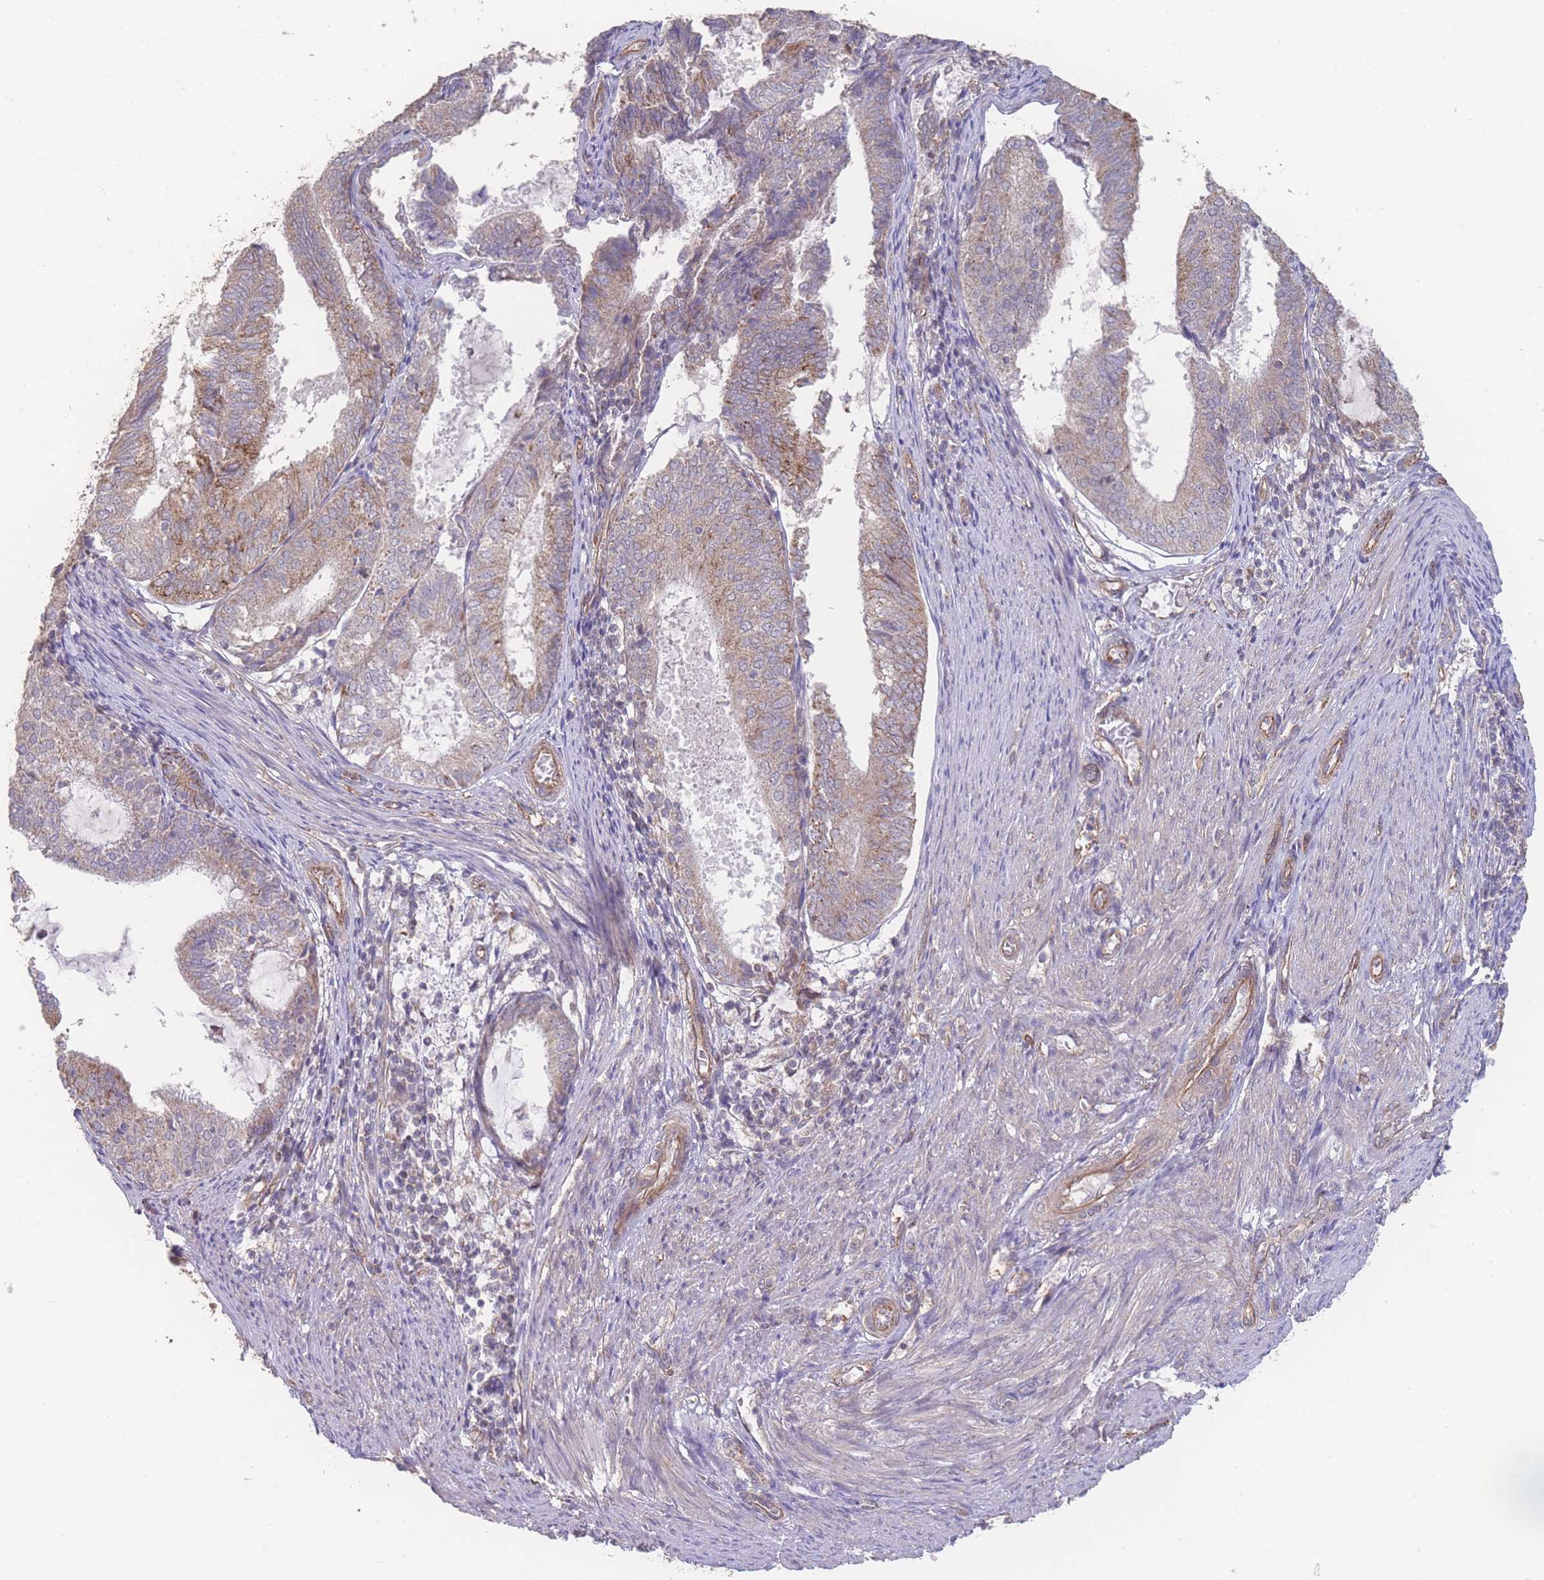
{"staining": {"intensity": "moderate", "quantity": "25%-75%", "location": "cytoplasmic/membranous"}, "tissue": "endometrial cancer", "cell_type": "Tumor cells", "image_type": "cancer", "snomed": [{"axis": "morphology", "description": "Adenocarcinoma, NOS"}, {"axis": "topography", "description": "Endometrium"}], "caption": "Tumor cells exhibit moderate cytoplasmic/membranous staining in about 25%-75% of cells in adenocarcinoma (endometrial).", "gene": "PXMP4", "patient": {"sex": "female", "age": 81}}